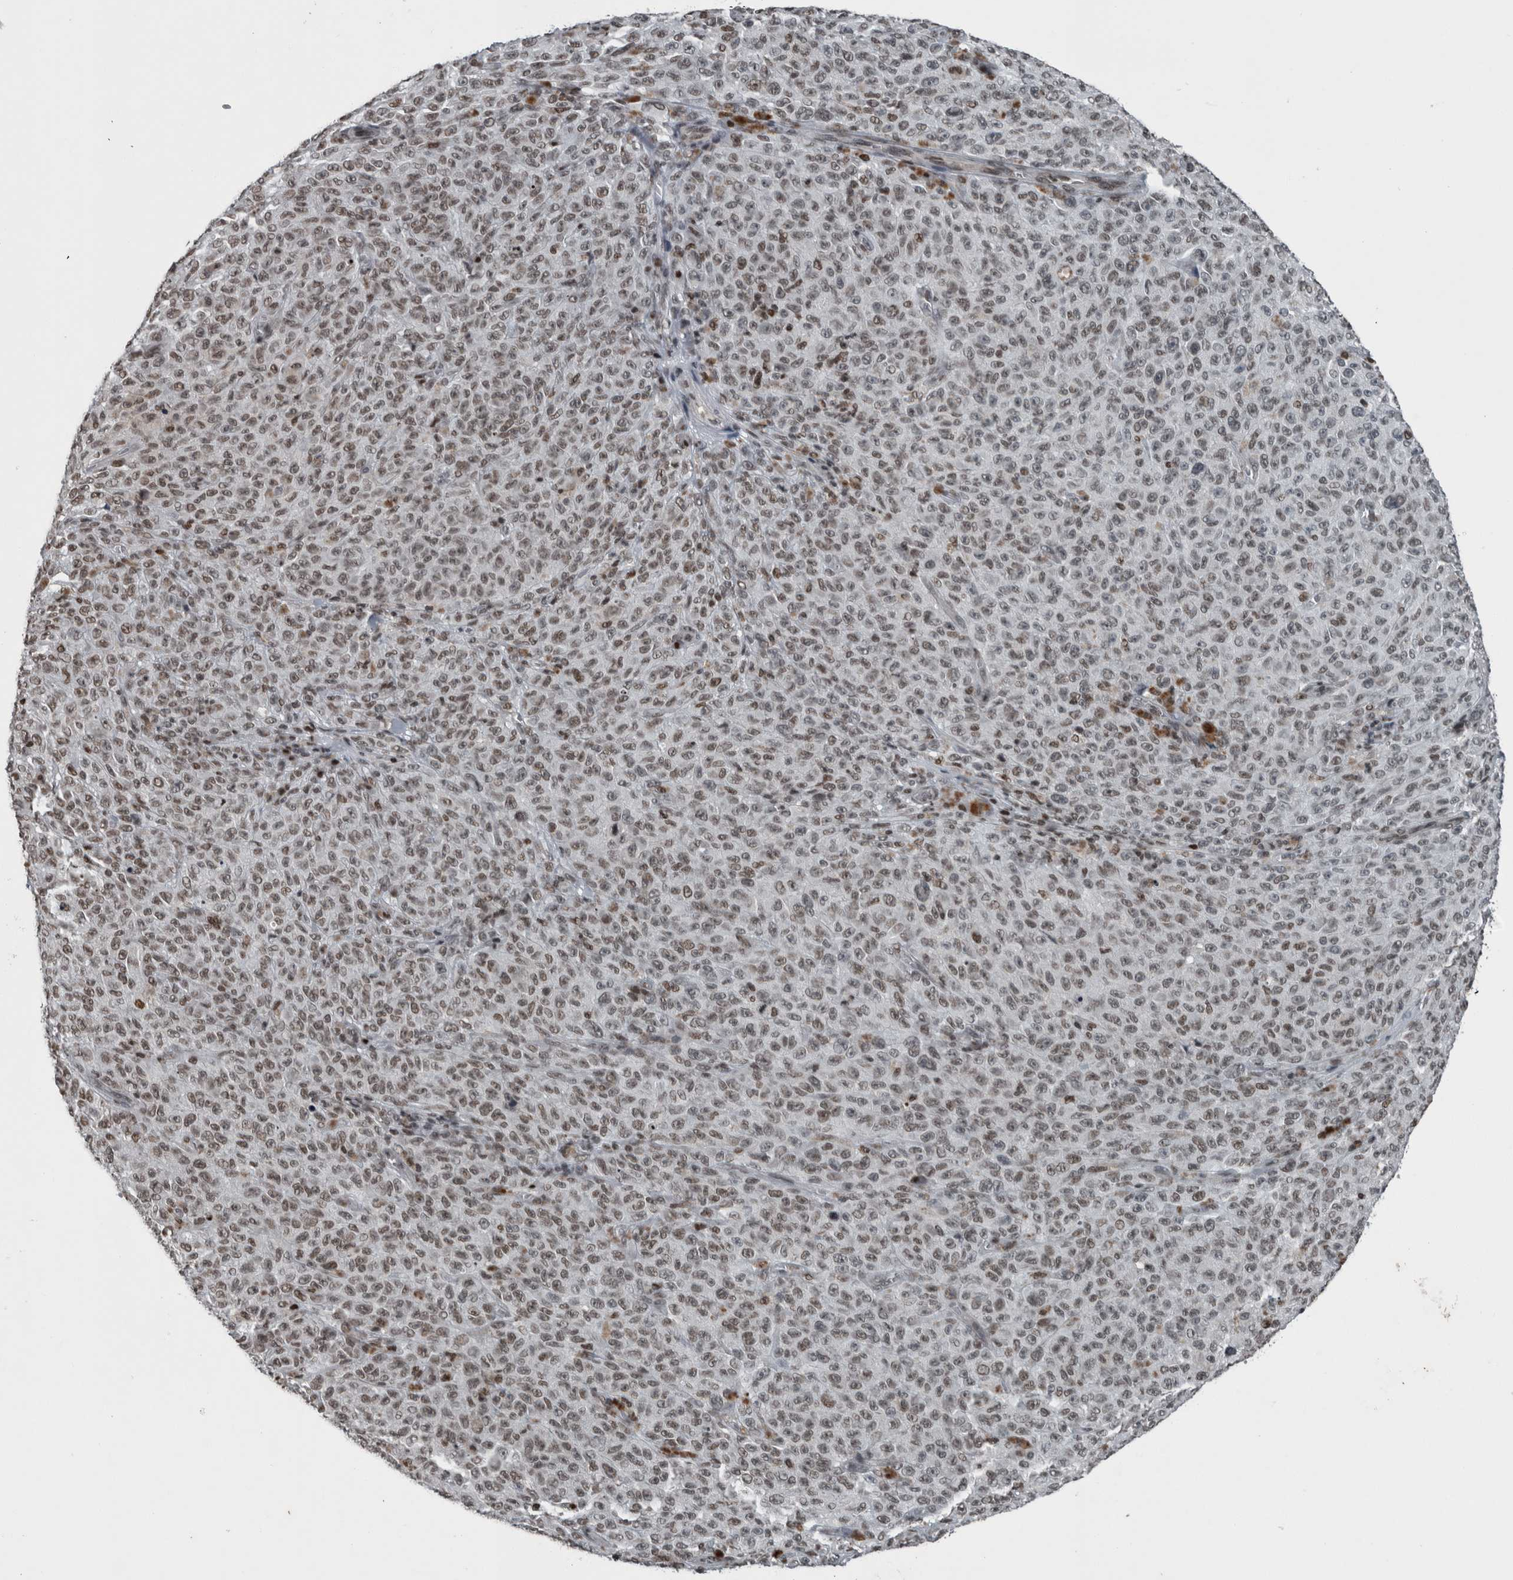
{"staining": {"intensity": "weak", "quantity": ">75%", "location": "nuclear"}, "tissue": "melanoma", "cell_type": "Tumor cells", "image_type": "cancer", "snomed": [{"axis": "morphology", "description": "Malignant melanoma, NOS"}, {"axis": "topography", "description": "Skin"}], "caption": "Immunohistochemical staining of human malignant melanoma demonstrates low levels of weak nuclear protein expression in about >75% of tumor cells.", "gene": "UNC50", "patient": {"sex": "female", "age": 82}}